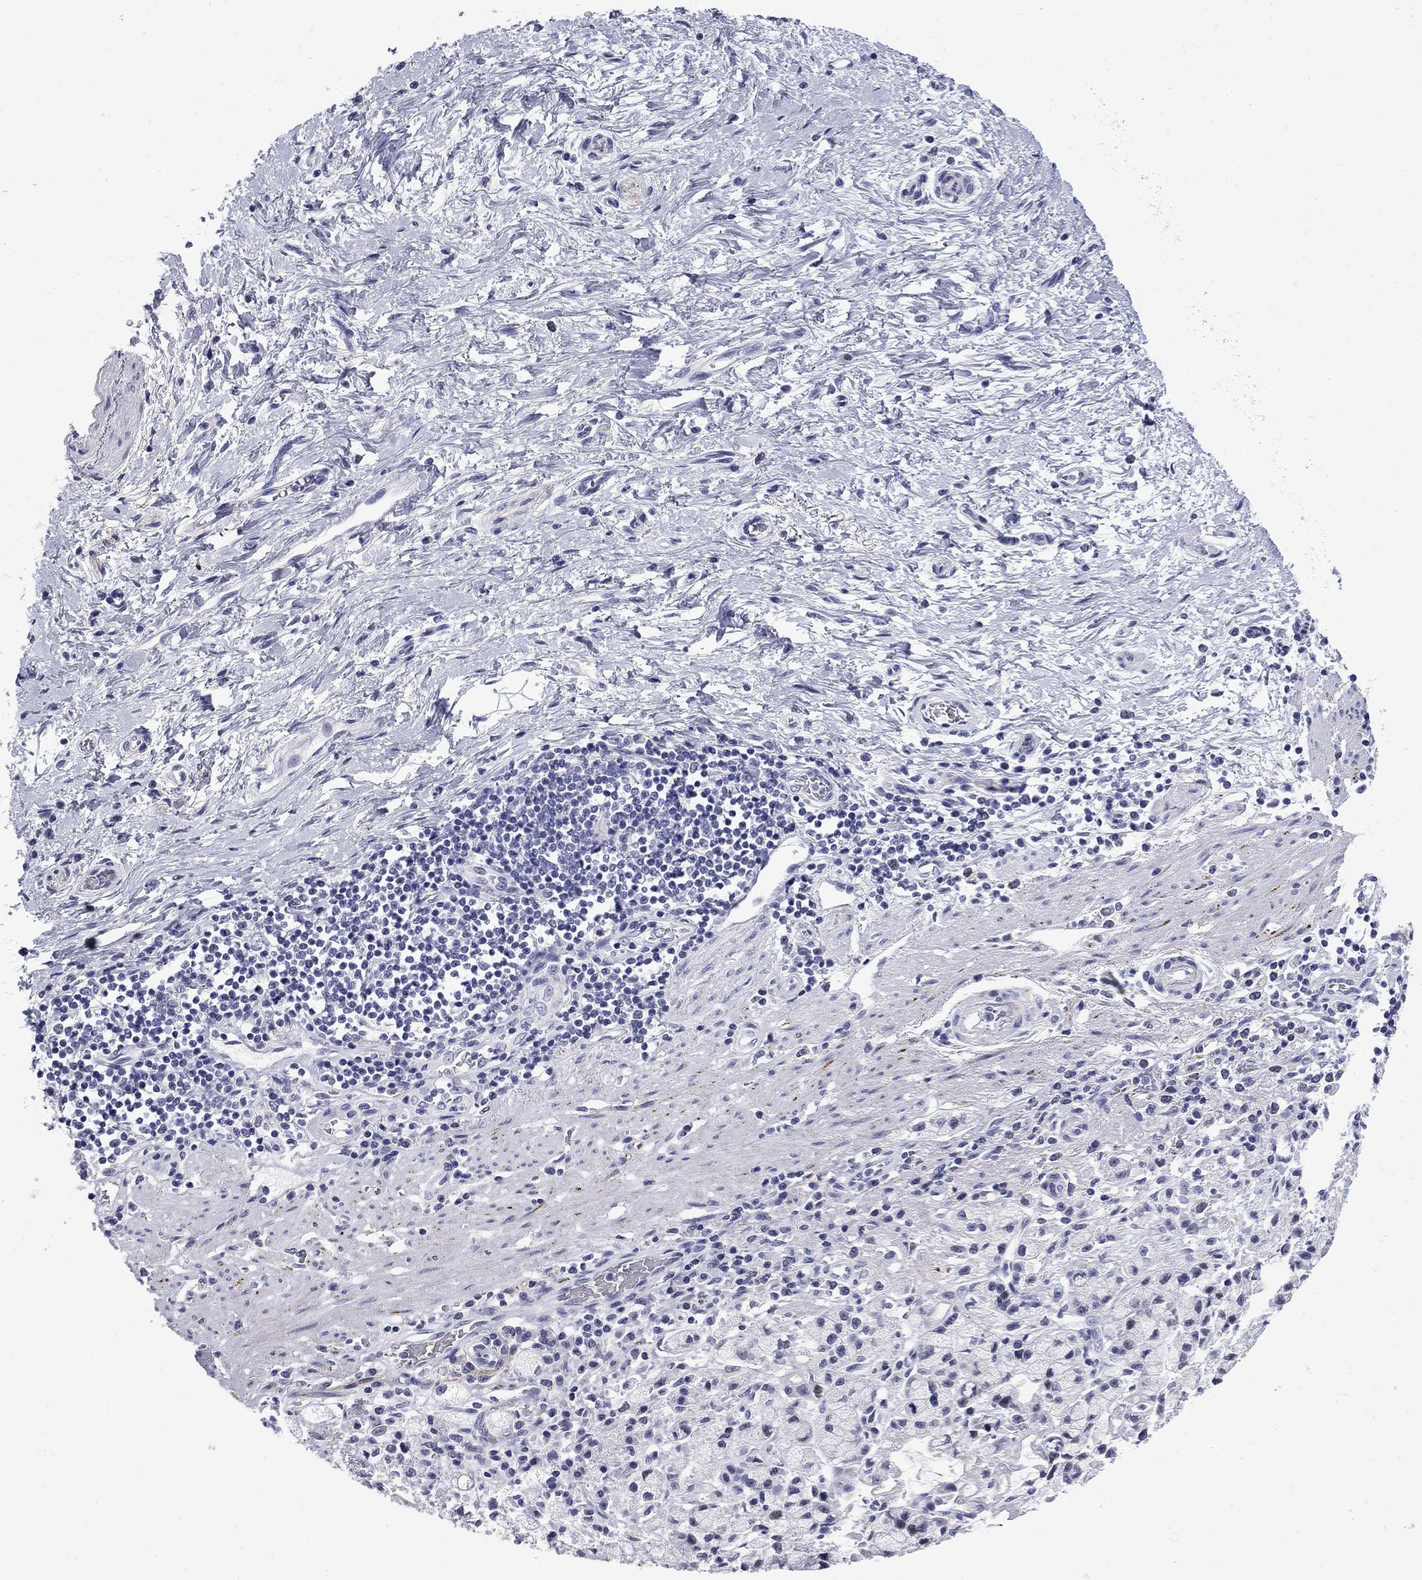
{"staining": {"intensity": "negative", "quantity": "none", "location": "none"}, "tissue": "stomach cancer", "cell_type": "Tumor cells", "image_type": "cancer", "snomed": [{"axis": "morphology", "description": "Adenocarcinoma, NOS"}, {"axis": "topography", "description": "Stomach"}], "caption": "IHC photomicrograph of adenocarcinoma (stomach) stained for a protein (brown), which reveals no positivity in tumor cells. (Brightfield microscopy of DAB immunohistochemistry at high magnification).", "gene": "MGARP", "patient": {"sex": "male", "age": 58}}